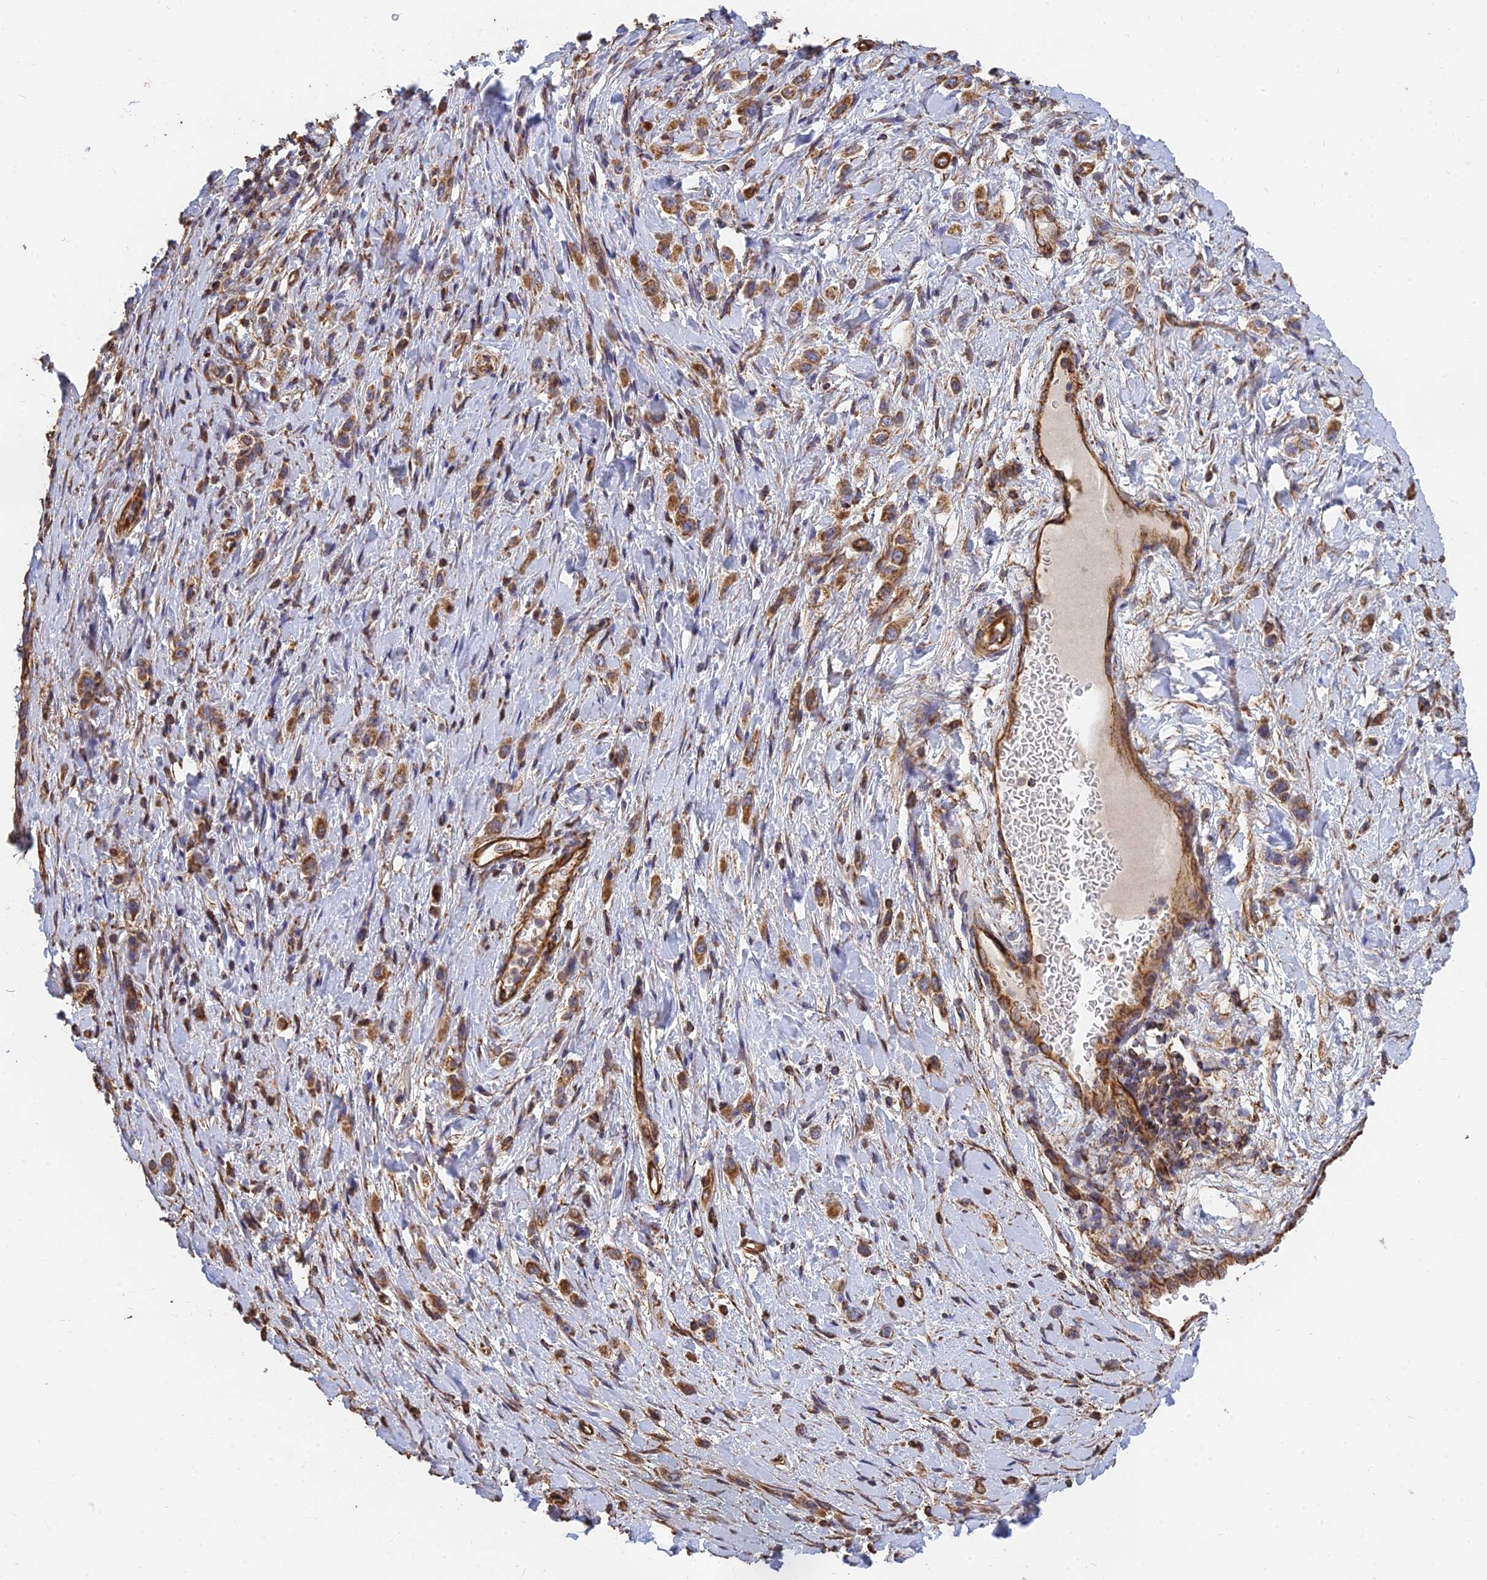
{"staining": {"intensity": "moderate", "quantity": ">75%", "location": "cytoplasmic/membranous"}, "tissue": "stomach cancer", "cell_type": "Tumor cells", "image_type": "cancer", "snomed": [{"axis": "morphology", "description": "Adenocarcinoma, NOS"}, {"axis": "topography", "description": "Stomach"}], "caption": "High-power microscopy captured an immunohistochemistry photomicrograph of stomach cancer, revealing moderate cytoplasmic/membranous expression in about >75% of tumor cells. Using DAB (3,3'-diaminobenzidine) (brown) and hematoxylin (blue) stains, captured at high magnification using brightfield microscopy.", "gene": "DSTYK", "patient": {"sex": "female", "age": 65}}